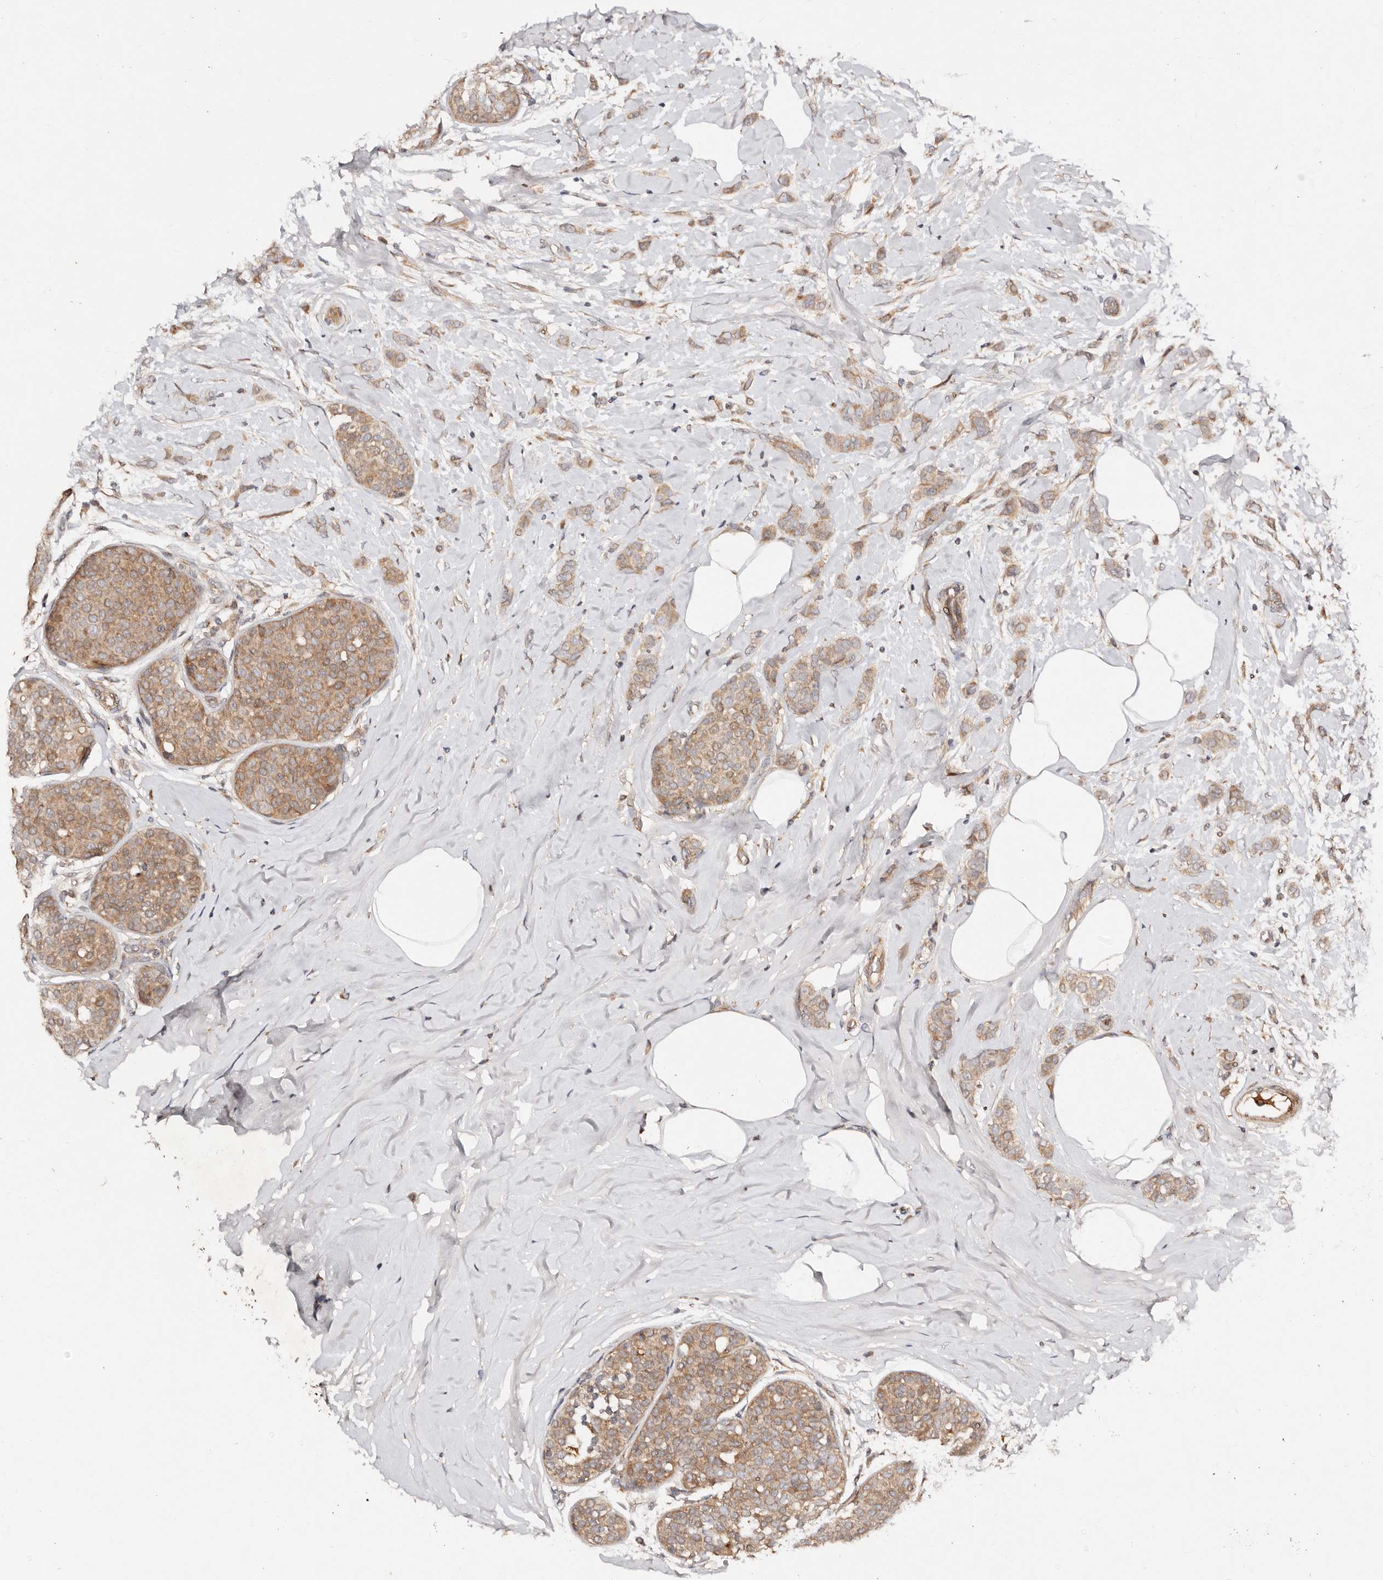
{"staining": {"intensity": "moderate", "quantity": ">75%", "location": "cytoplasmic/membranous"}, "tissue": "breast cancer", "cell_type": "Tumor cells", "image_type": "cancer", "snomed": [{"axis": "morphology", "description": "Lobular carcinoma, in situ"}, {"axis": "morphology", "description": "Lobular carcinoma"}, {"axis": "topography", "description": "Breast"}], "caption": "A histopathology image showing moderate cytoplasmic/membranous expression in approximately >75% of tumor cells in breast cancer, as visualized by brown immunohistochemical staining.", "gene": "DENND11", "patient": {"sex": "female", "age": 41}}